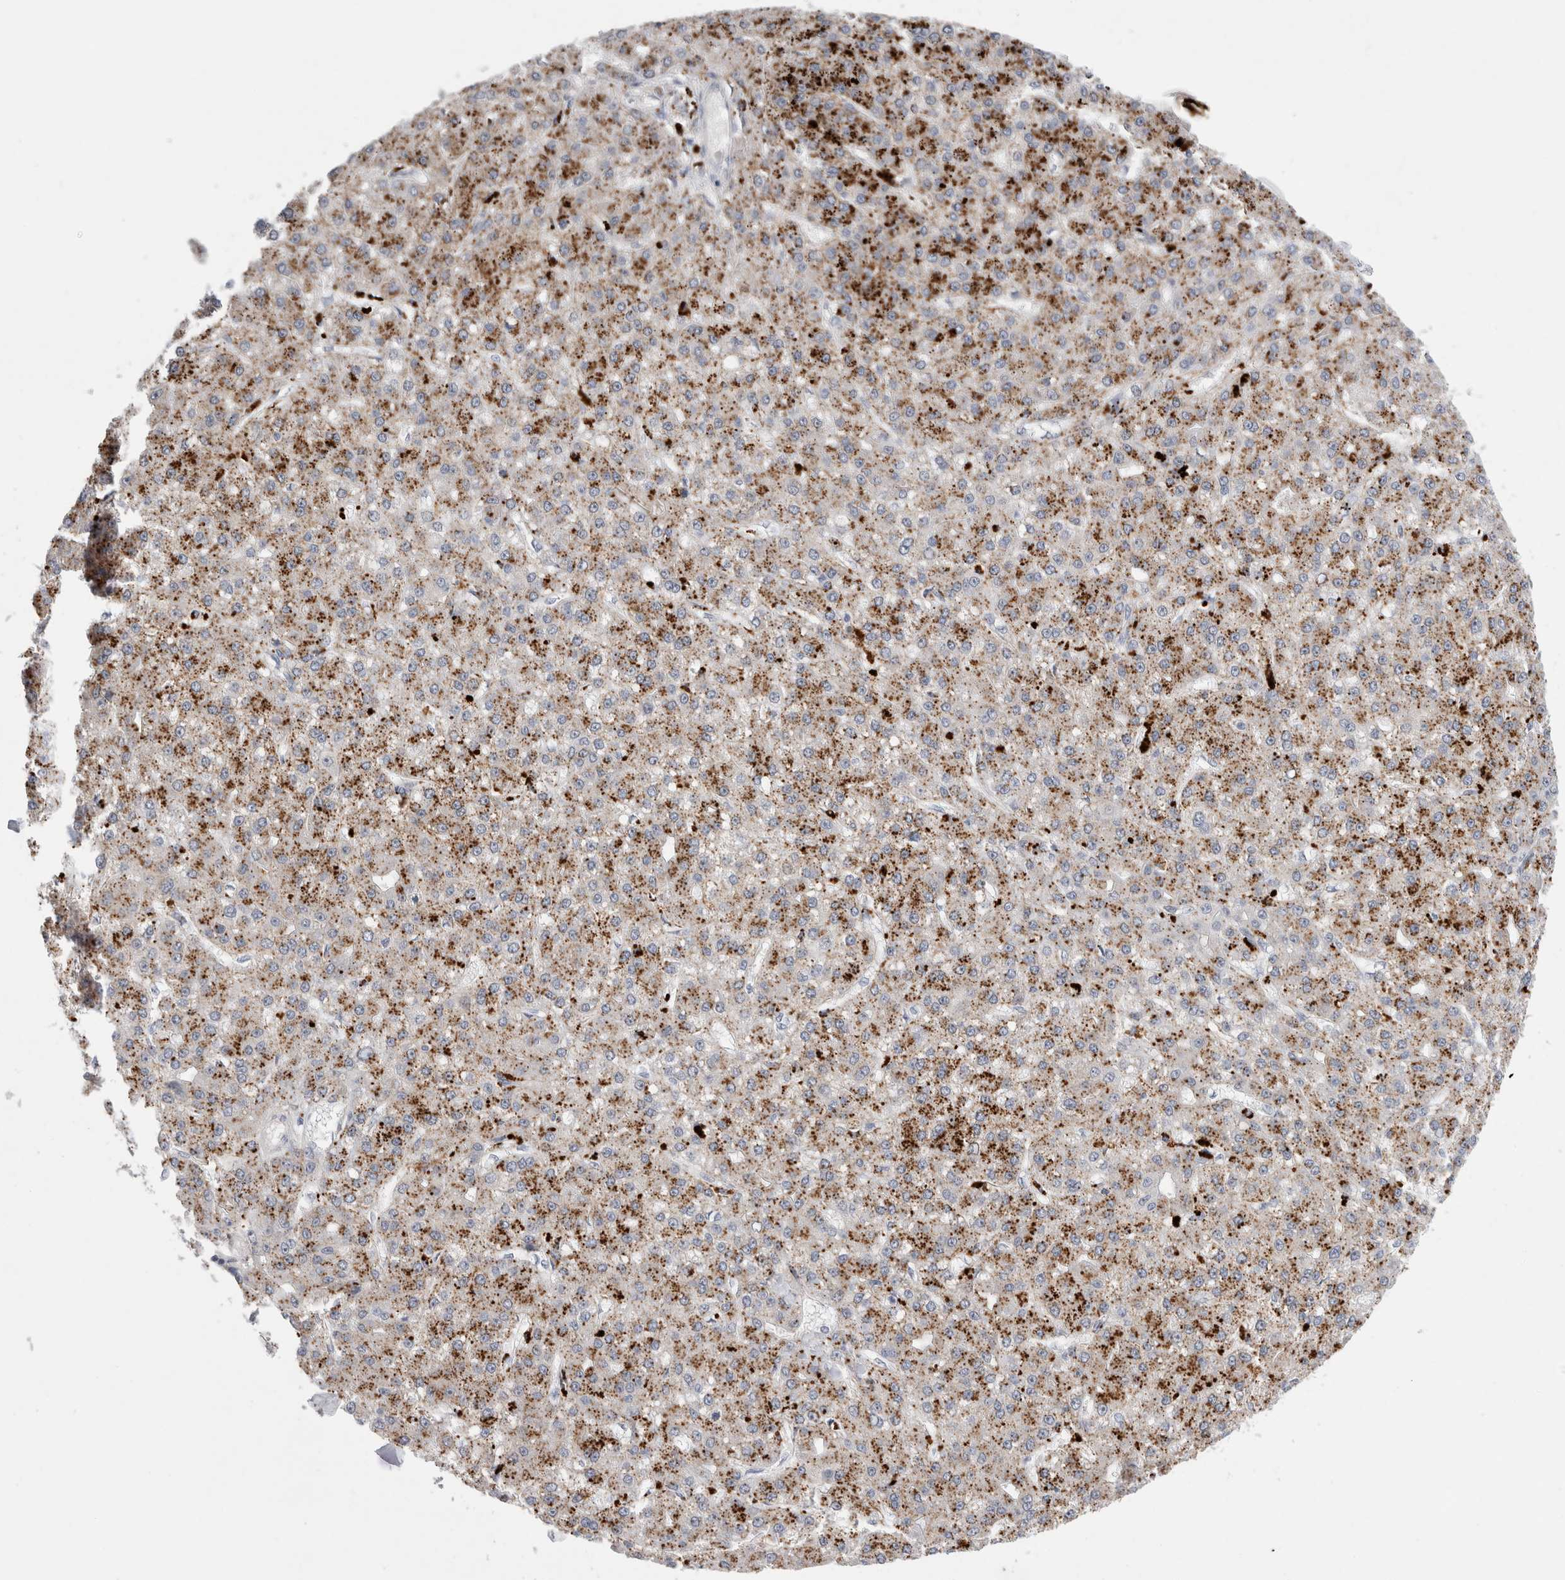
{"staining": {"intensity": "strong", "quantity": ">75%", "location": "cytoplasmic/membranous"}, "tissue": "liver cancer", "cell_type": "Tumor cells", "image_type": "cancer", "snomed": [{"axis": "morphology", "description": "Carcinoma, Hepatocellular, NOS"}, {"axis": "topography", "description": "Liver"}], "caption": "The immunohistochemical stain highlights strong cytoplasmic/membranous positivity in tumor cells of liver cancer (hepatocellular carcinoma) tissue.", "gene": "GAA", "patient": {"sex": "male", "age": 67}}